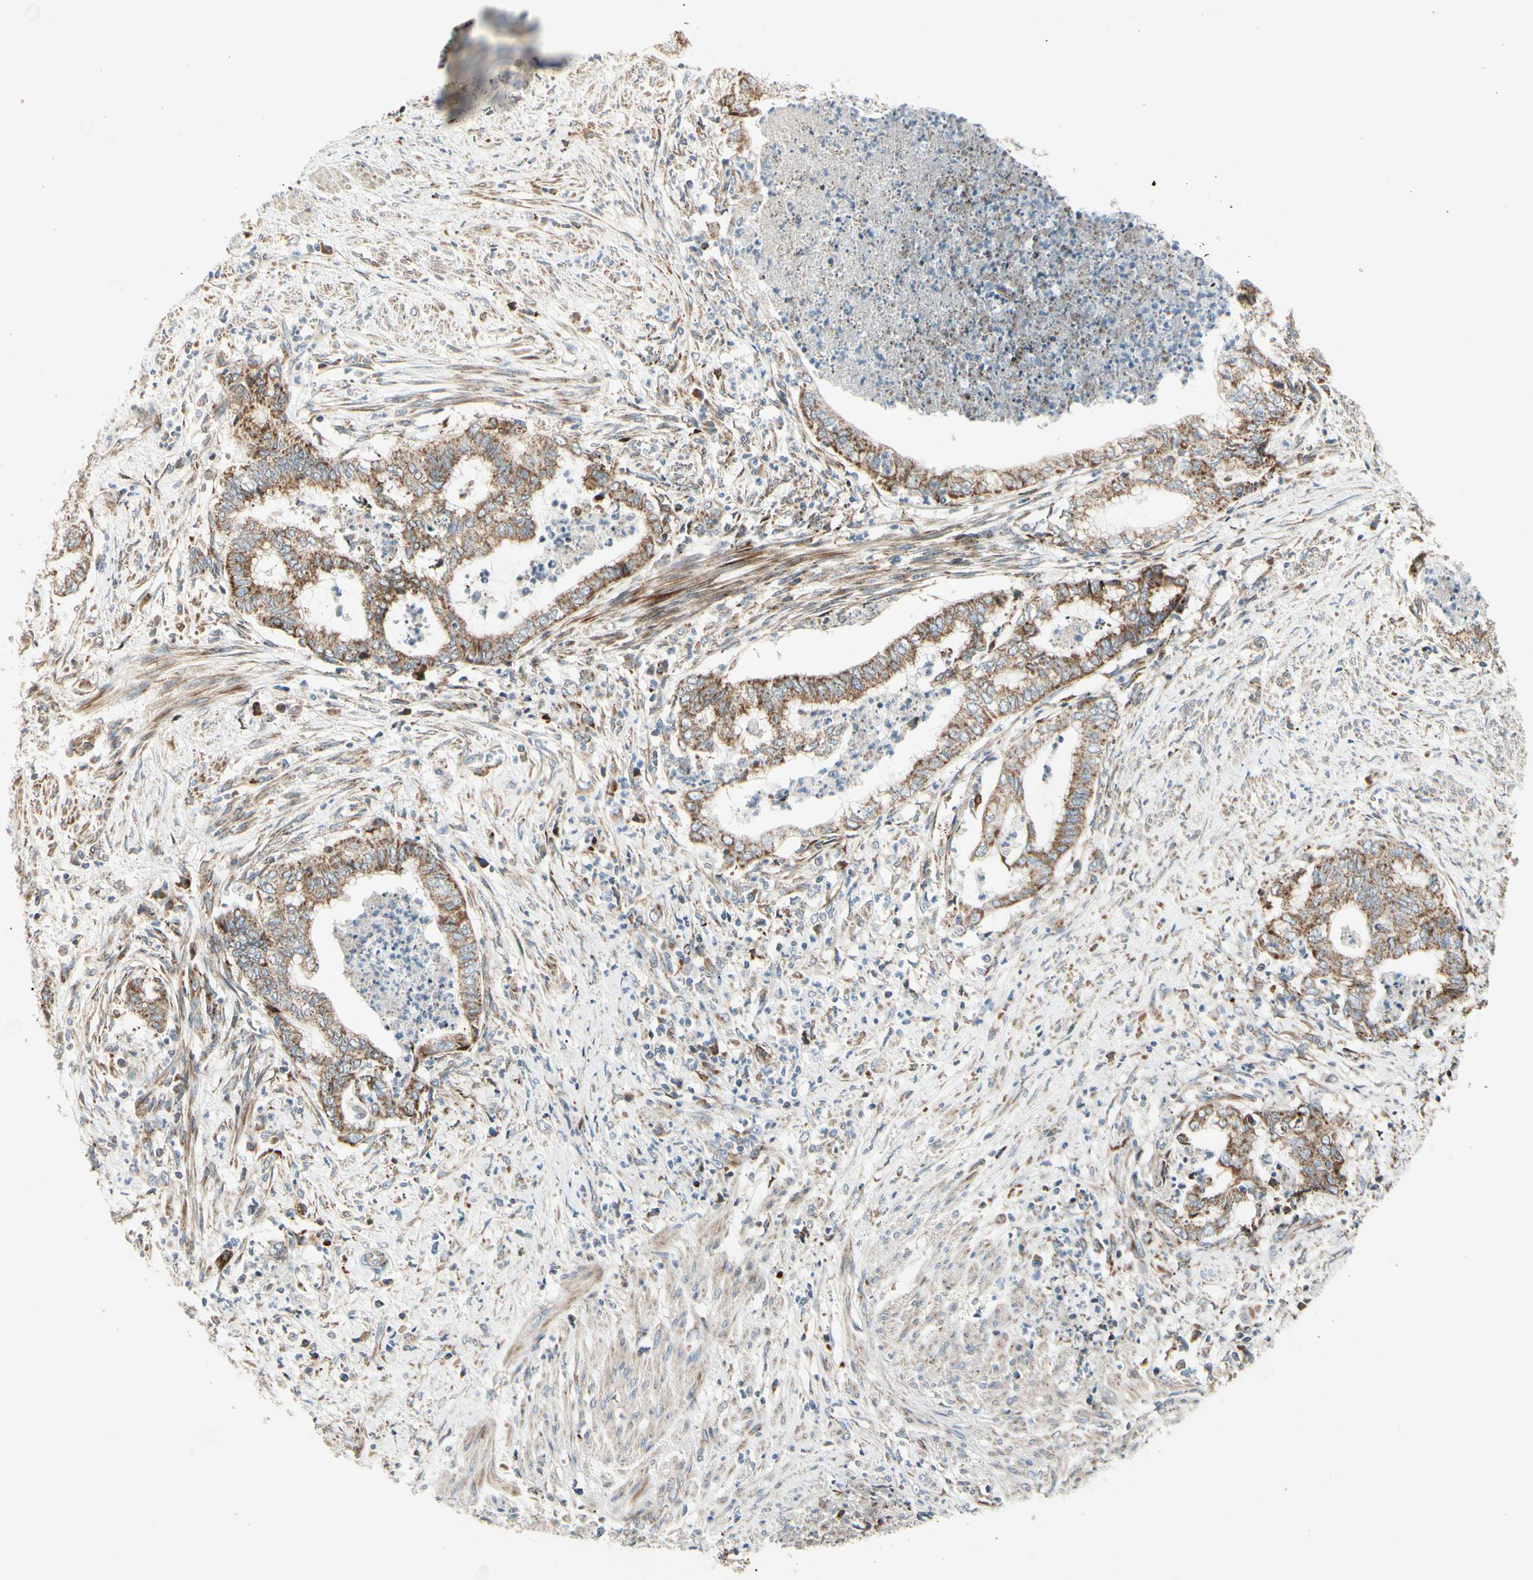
{"staining": {"intensity": "moderate", "quantity": ">75%", "location": "cytoplasmic/membranous"}, "tissue": "endometrial cancer", "cell_type": "Tumor cells", "image_type": "cancer", "snomed": [{"axis": "morphology", "description": "Necrosis, NOS"}, {"axis": "morphology", "description": "Adenocarcinoma, NOS"}, {"axis": "topography", "description": "Endometrium"}], "caption": "A brown stain shows moderate cytoplasmic/membranous positivity of a protein in adenocarcinoma (endometrial) tumor cells.", "gene": "MRPL9", "patient": {"sex": "female", "age": 79}}